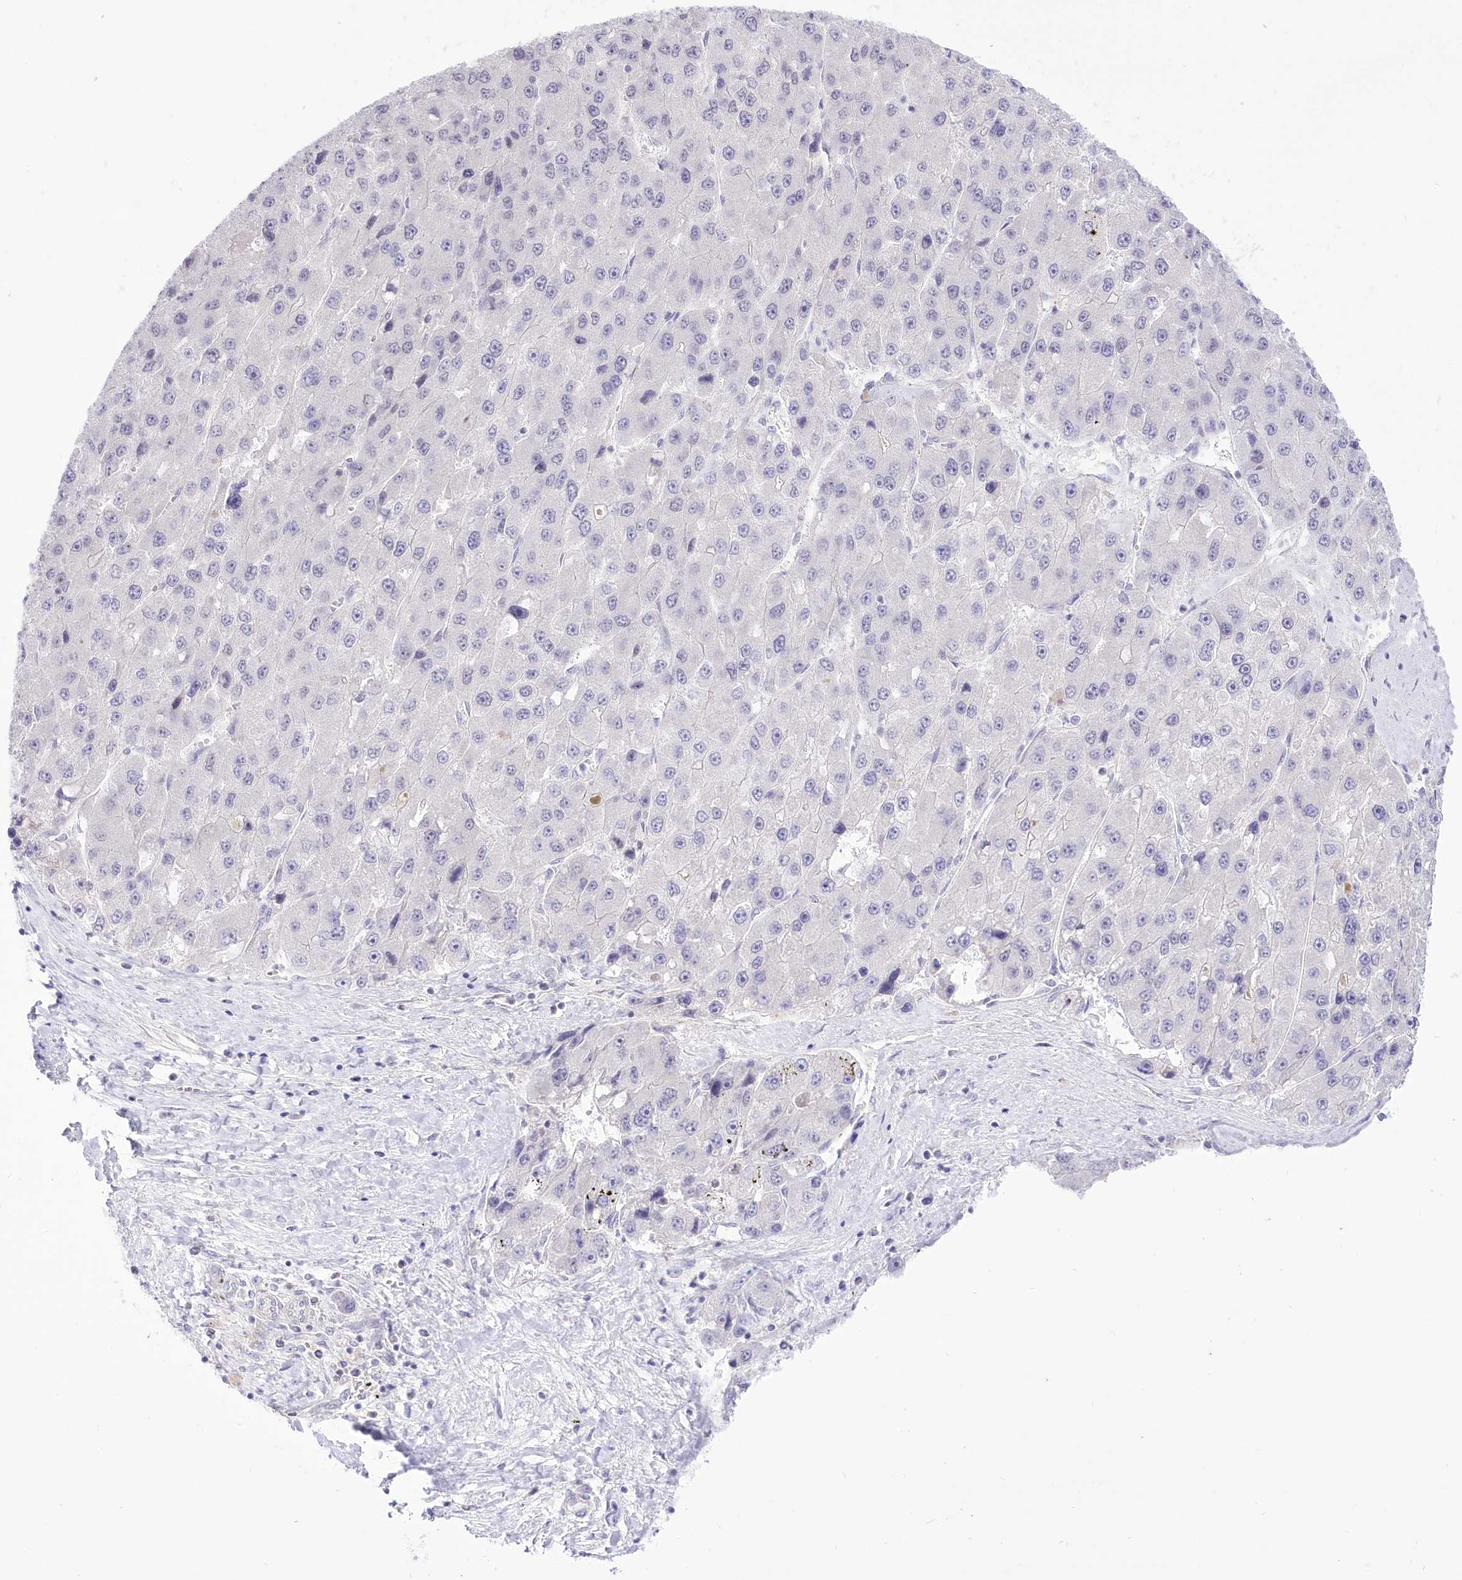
{"staining": {"intensity": "negative", "quantity": "none", "location": "none"}, "tissue": "liver cancer", "cell_type": "Tumor cells", "image_type": "cancer", "snomed": [{"axis": "morphology", "description": "Carcinoma, Hepatocellular, NOS"}, {"axis": "topography", "description": "Liver"}], "caption": "Immunohistochemistry micrograph of liver hepatocellular carcinoma stained for a protein (brown), which exhibits no staining in tumor cells.", "gene": "HELT", "patient": {"sex": "female", "age": 73}}